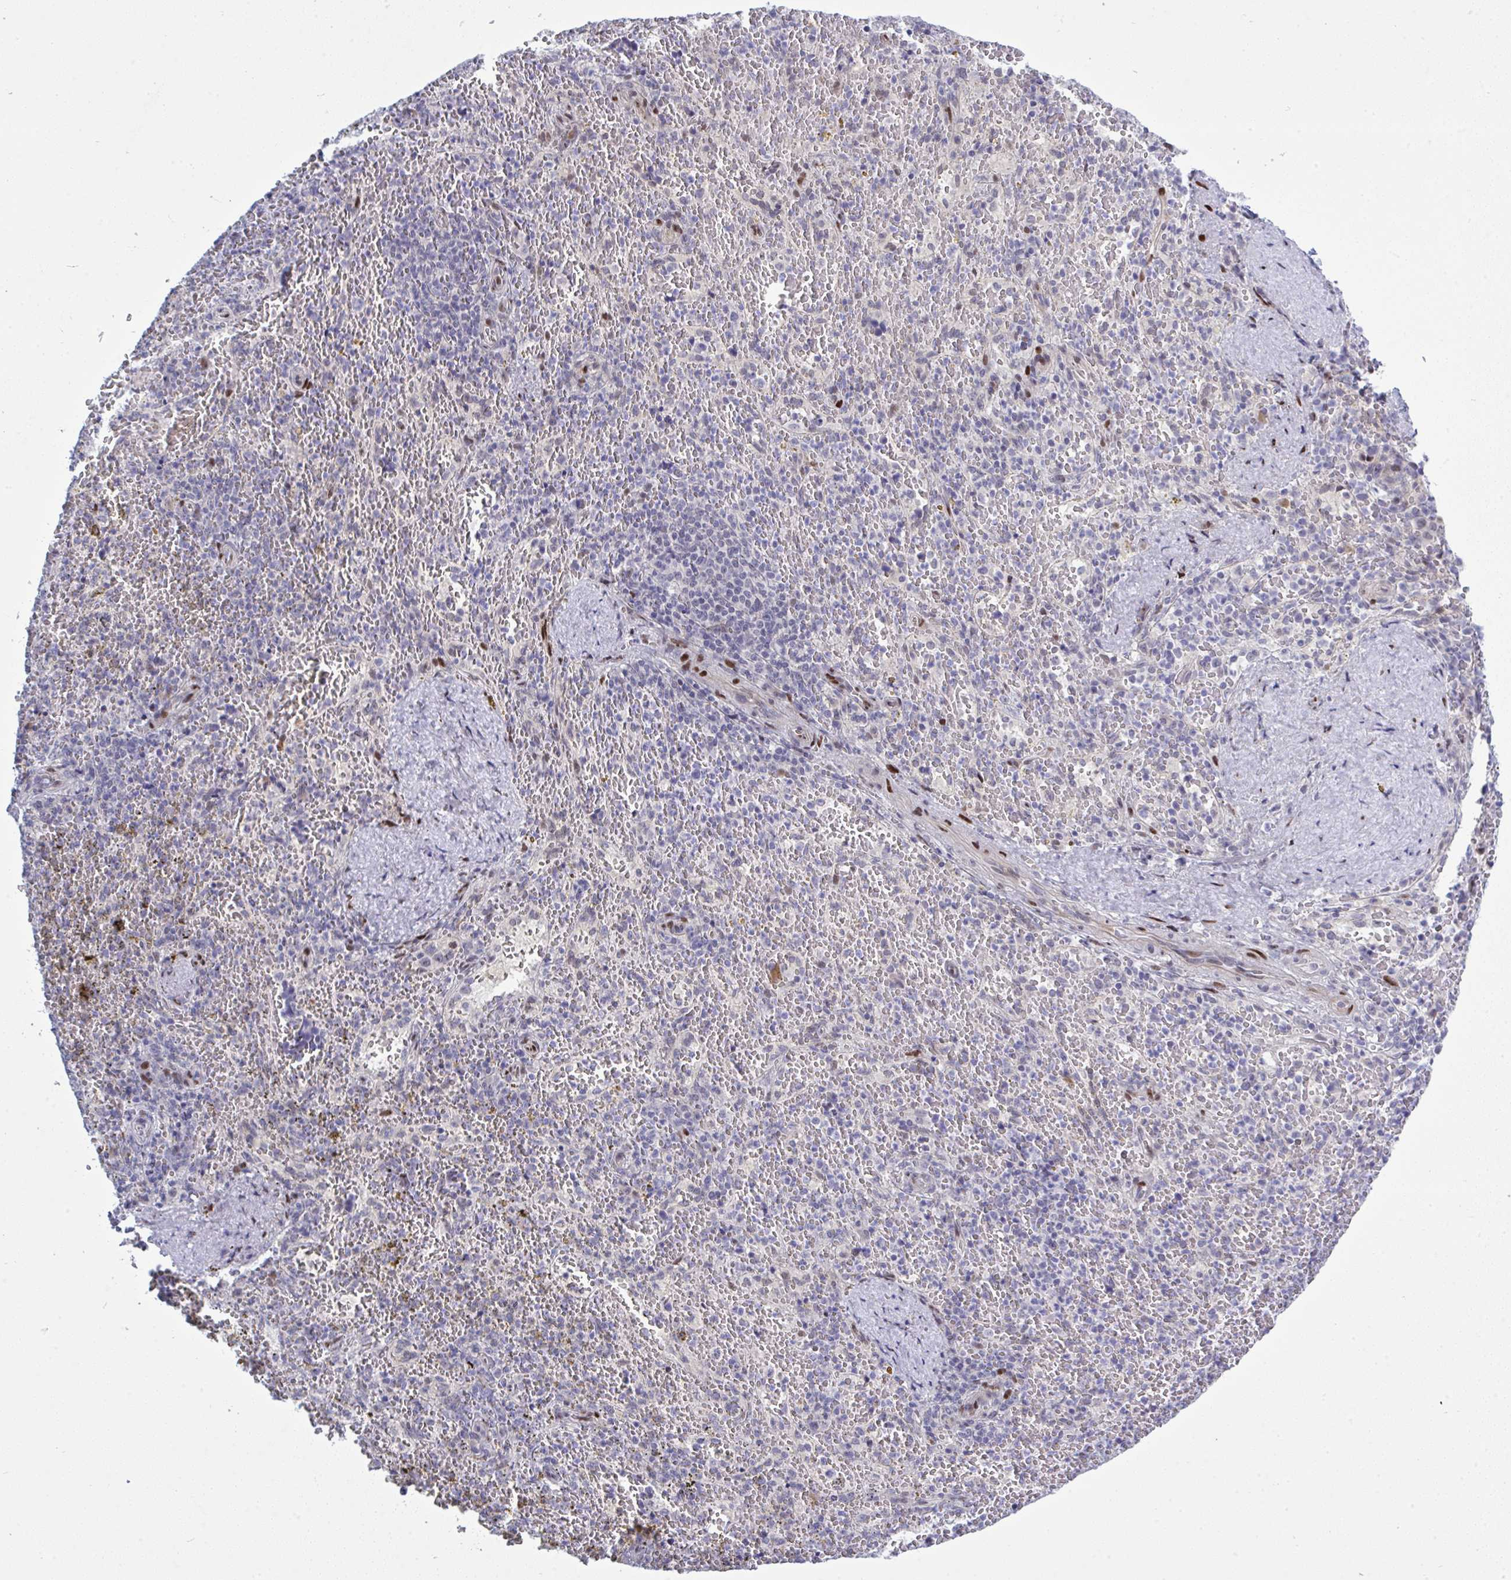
{"staining": {"intensity": "moderate", "quantity": "<25%", "location": "nuclear"}, "tissue": "spleen", "cell_type": "Cells in red pulp", "image_type": "normal", "snomed": [{"axis": "morphology", "description": "Normal tissue, NOS"}, {"axis": "topography", "description": "Spleen"}], "caption": "This micrograph demonstrates immunohistochemistry staining of benign spleen, with low moderate nuclear expression in about <25% of cells in red pulp.", "gene": "TAB1", "patient": {"sex": "female", "age": 50}}